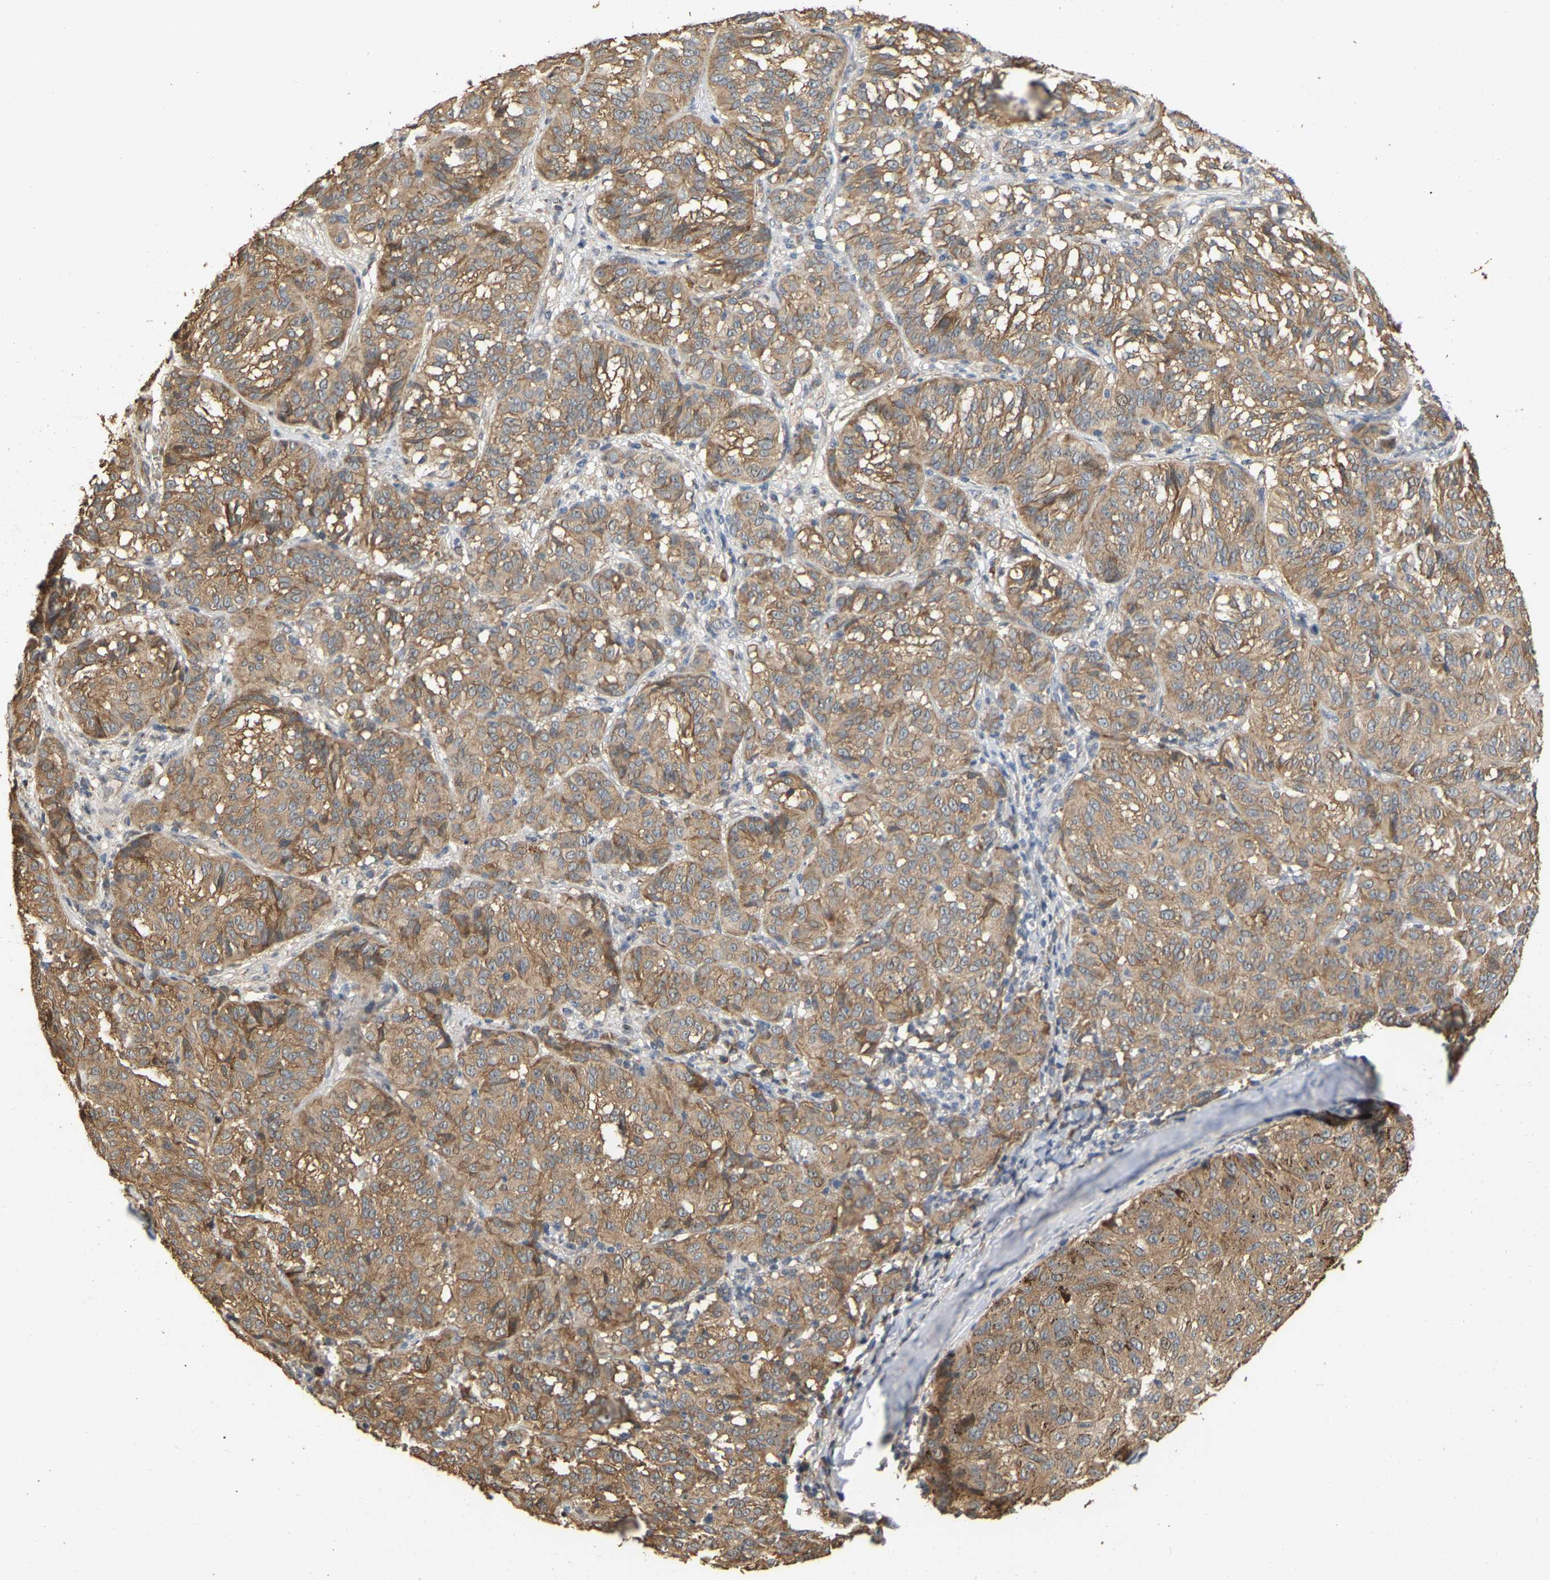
{"staining": {"intensity": "moderate", "quantity": ">75%", "location": "cytoplasmic/membranous,nuclear"}, "tissue": "melanoma", "cell_type": "Tumor cells", "image_type": "cancer", "snomed": [{"axis": "morphology", "description": "Malignant melanoma, NOS"}, {"axis": "topography", "description": "Skin"}], "caption": "Protein positivity by immunohistochemistry (IHC) exhibits moderate cytoplasmic/membranous and nuclear staining in approximately >75% of tumor cells in malignant melanoma. (Stains: DAB in brown, nuclei in blue, Microscopy: brightfield microscopy at high magnification).", "gene": "NCS1", "patient": {"sex": "female", "age": 72}}